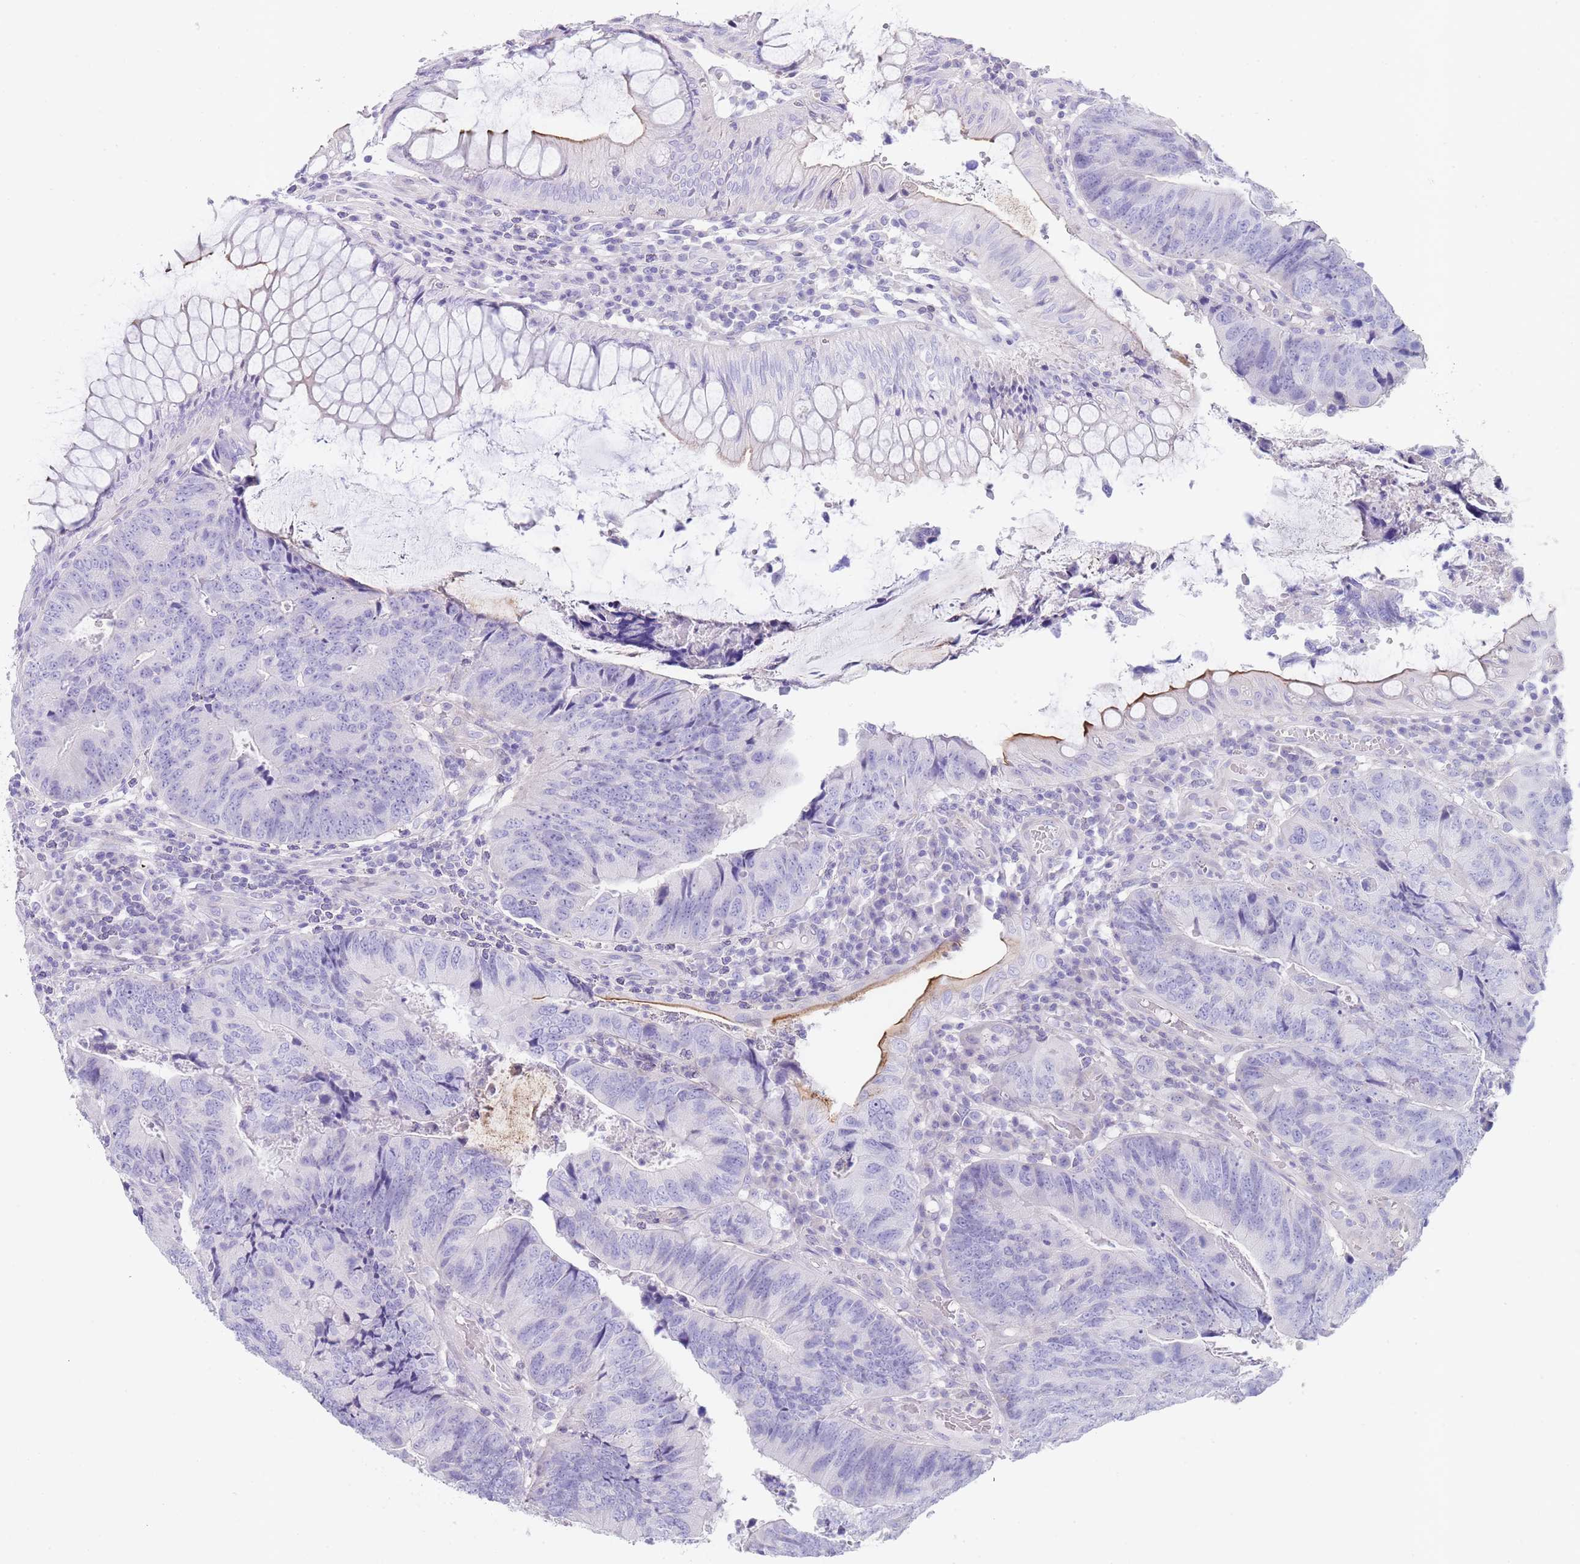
{"staining": {"intensity": "negative", "quantity": "none", "location": "none"}, "tissue": "colorectal cancer", "cell_type": "Tumor cells", "image_type": "cancer", "snomed": [{"axis": "morphology", "description": "Adenocarcinoma, NOS"}, {"axis": "topography", "description": "Colon"}], "caption": "DAB immunohistochemical staining of colorectal cancer (adenocarcinoma) demonstrates no significant staining in tumor cells.", "gene": "CPXM2", "patient": {"sex": "female", "age": 67}}